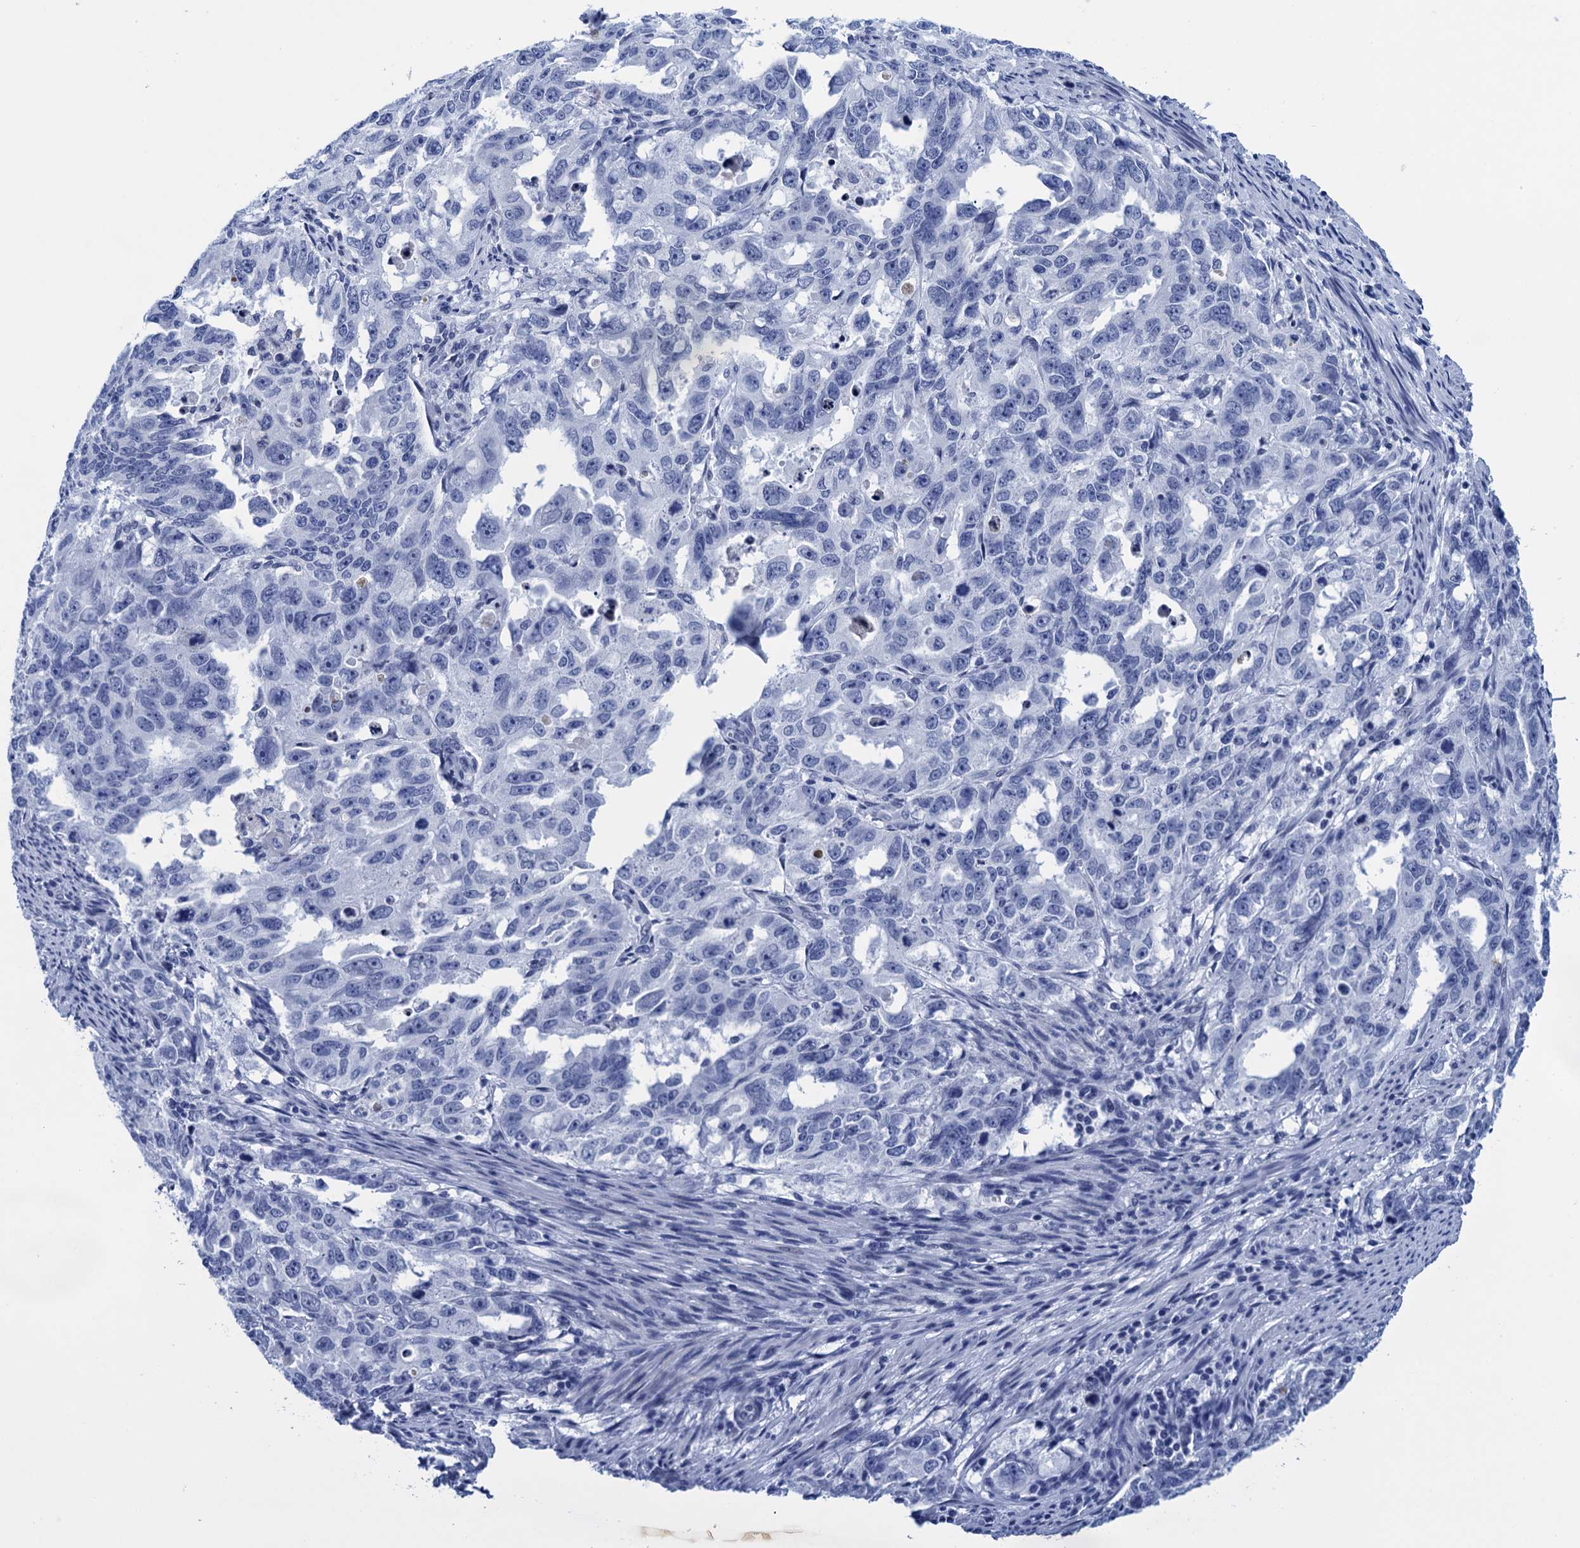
{"staining": {"intensity": "negative", "quantity": "none", "location": "none"}, "tissue": "endometrial cancer", "cell_type": "Tumor cells", "image_type": "cancer", "snomed": [{"axis": "morphology", "description": "Adenocarcinoma, NOS"}, {"axis": "topography", "description": "Endometrium"}], "caption": "Endometrial cancer stained for a protein using immunohistochemistry exhibits no expression tumor cells.", "gene": "METTL25", "patient": {"sex": "female", "age": 65}}